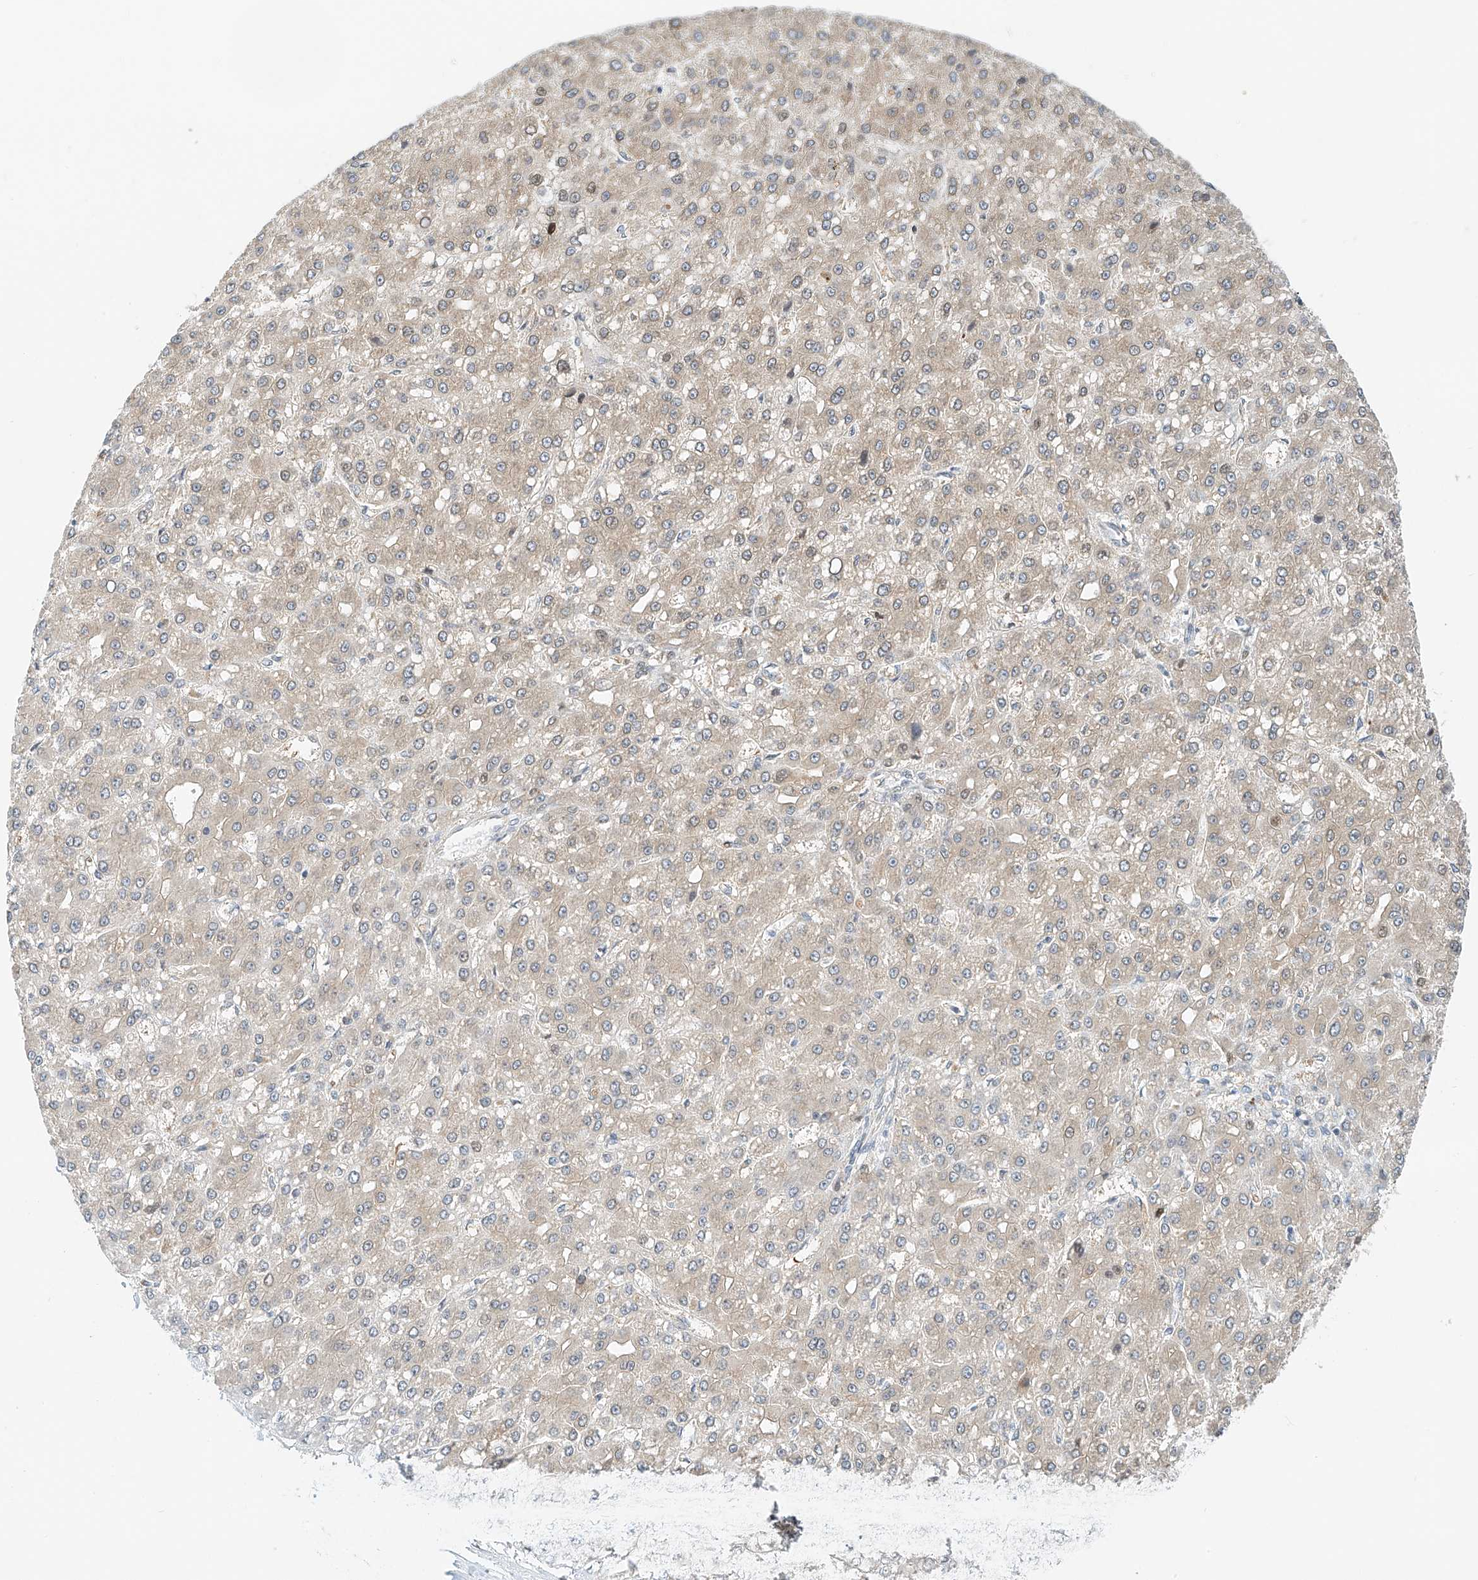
{"staining": {"intensity": "weak", "quantity": ">75%", "location": "cytoplasmic/membranous"}, "tissue": "liver cancer", "cell_type": "Tumor cells", "image_type": "cancer", "snomed": [{"axis": "morphology", "description": "Carcinoma, Hepatocellular, NOS"}, {"axis": "topography", "description": "Liver"}], "caption": "Liver cancer was stained to show a protein in brown. There is low levels of weak cytoplasmic/membranous staining in about >75% of tumor cells.", "gene": "PPA2", "patient": {"sex": "male", "age": 67}}